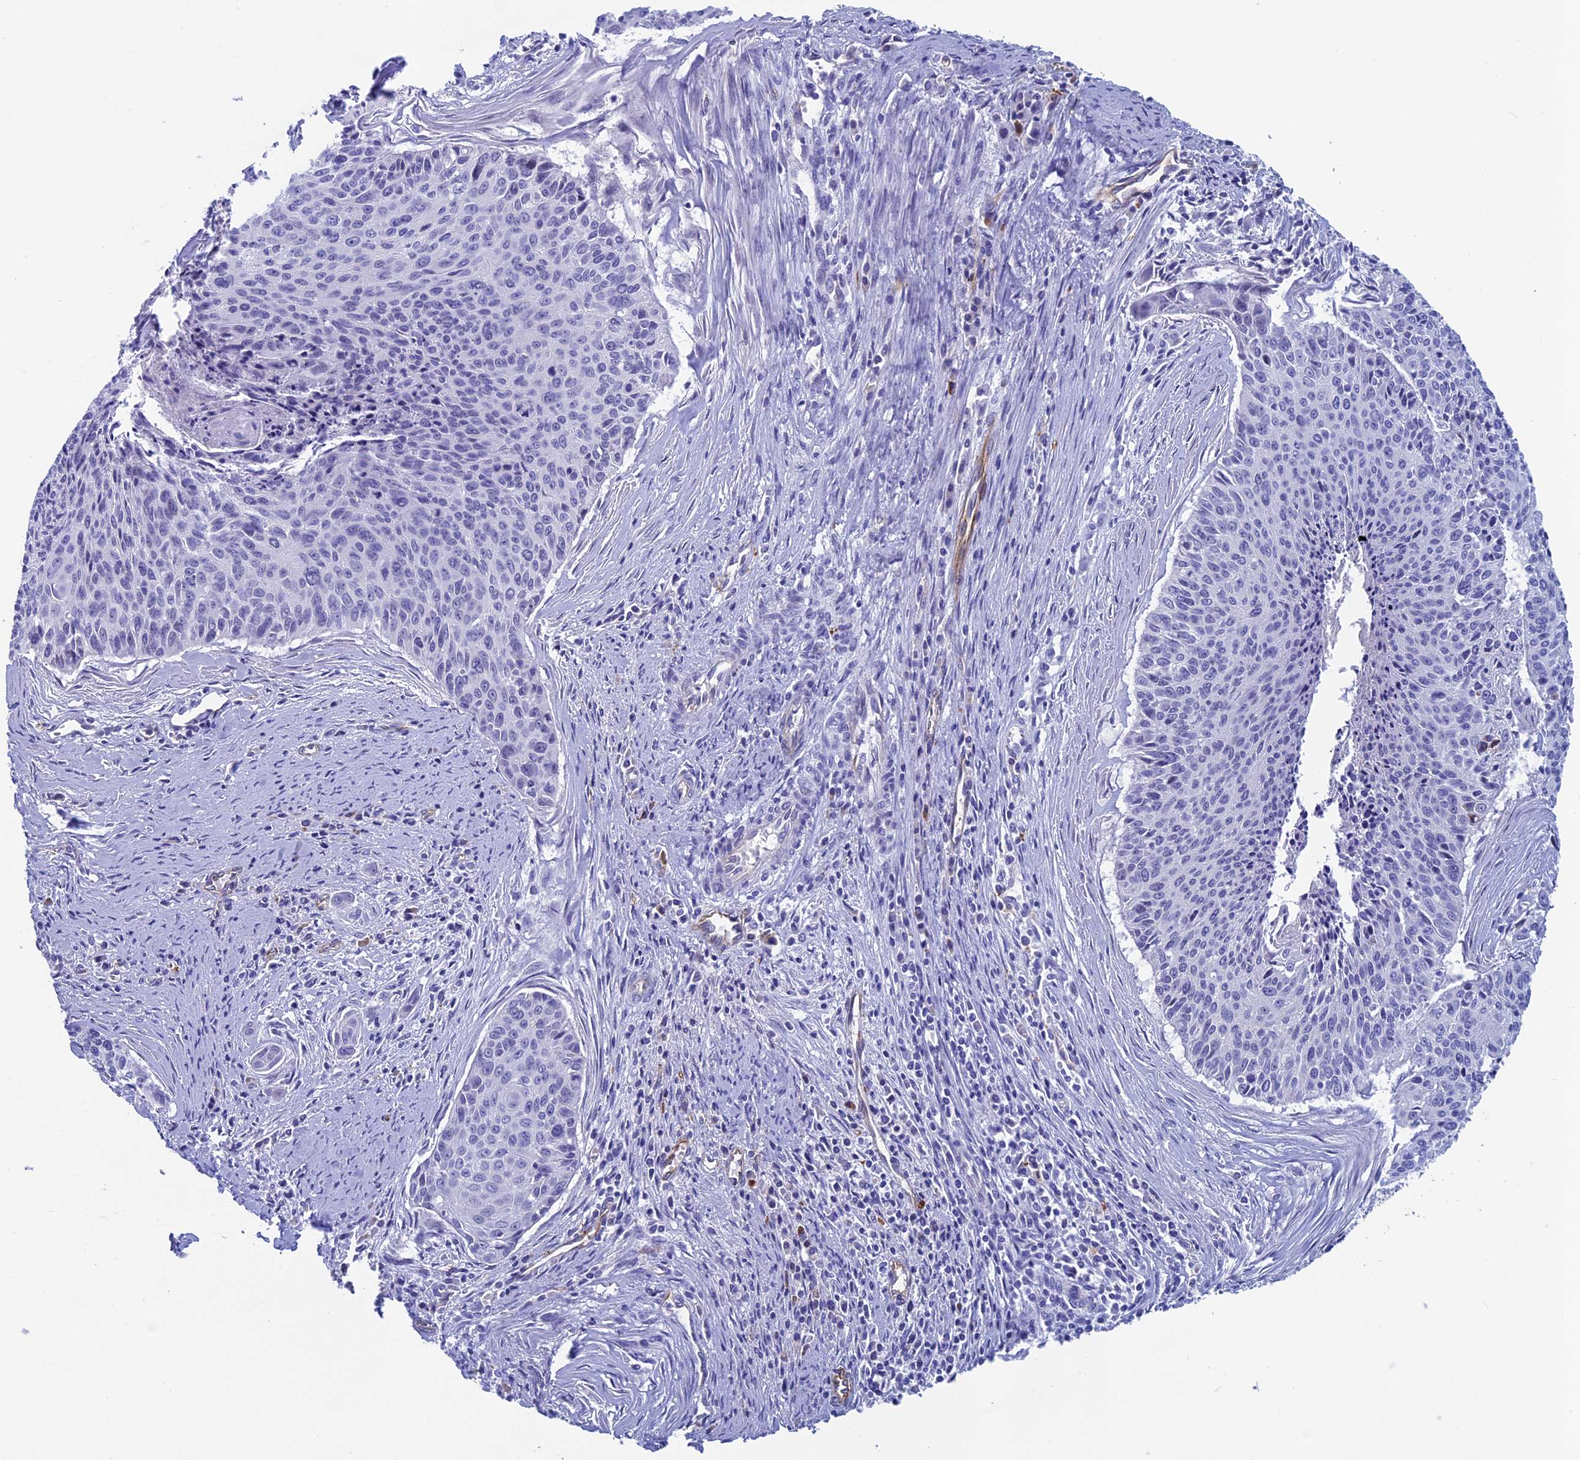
{"staining": {"intensity": "negative", "quantity": "none", "location": "none"}, "tissue": "cervical cancer", "cell_type": "Tumor cells", "image_type": "cancer", "snomed": [{"axis": "morphology", "description": "Squamous cell carcinoma, NOS"}, {"axis": "topography", "description": "Cervix"}], "caption": "Immunohistochemistry of cervical cancer (squamous cell carcinoma) reveals no positivity in tumor cells.", "gene": "INSYN1", "patient": {"sex": "female", "age": 55}}